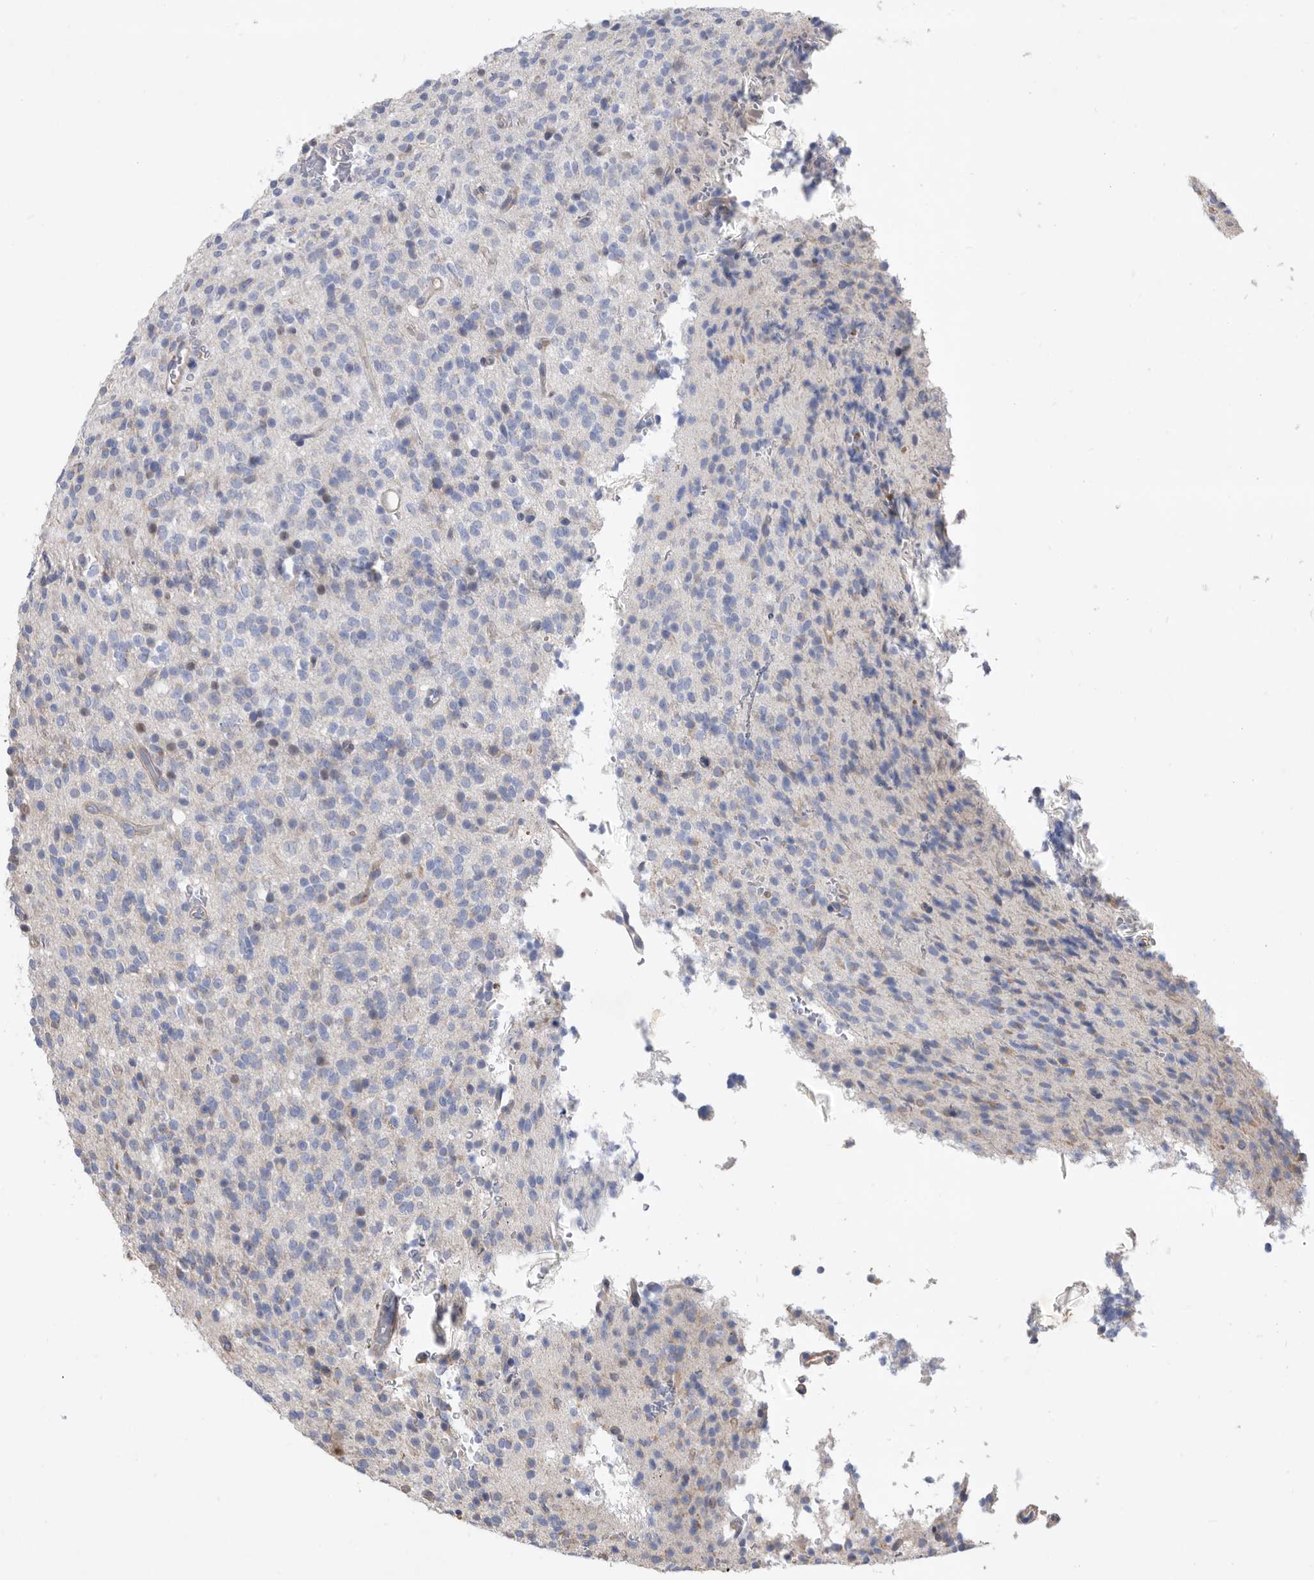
{"staining": {"intensity": "negative", "quantity": "none", "location": "none"}, "tissue": "glioma", "cell_type": "Tumor cells", "image_type": "cancer", "snomed": [{"axis": "morphology", "description": "Glioma, malignant, High grade"}, {"axis": "topography", "description": "Brain"}], "caption": "There is no significant expression in tumor cells of glioma.", "gene": "ATP13A3", "patient": {"sex": "male", "age": 34}}